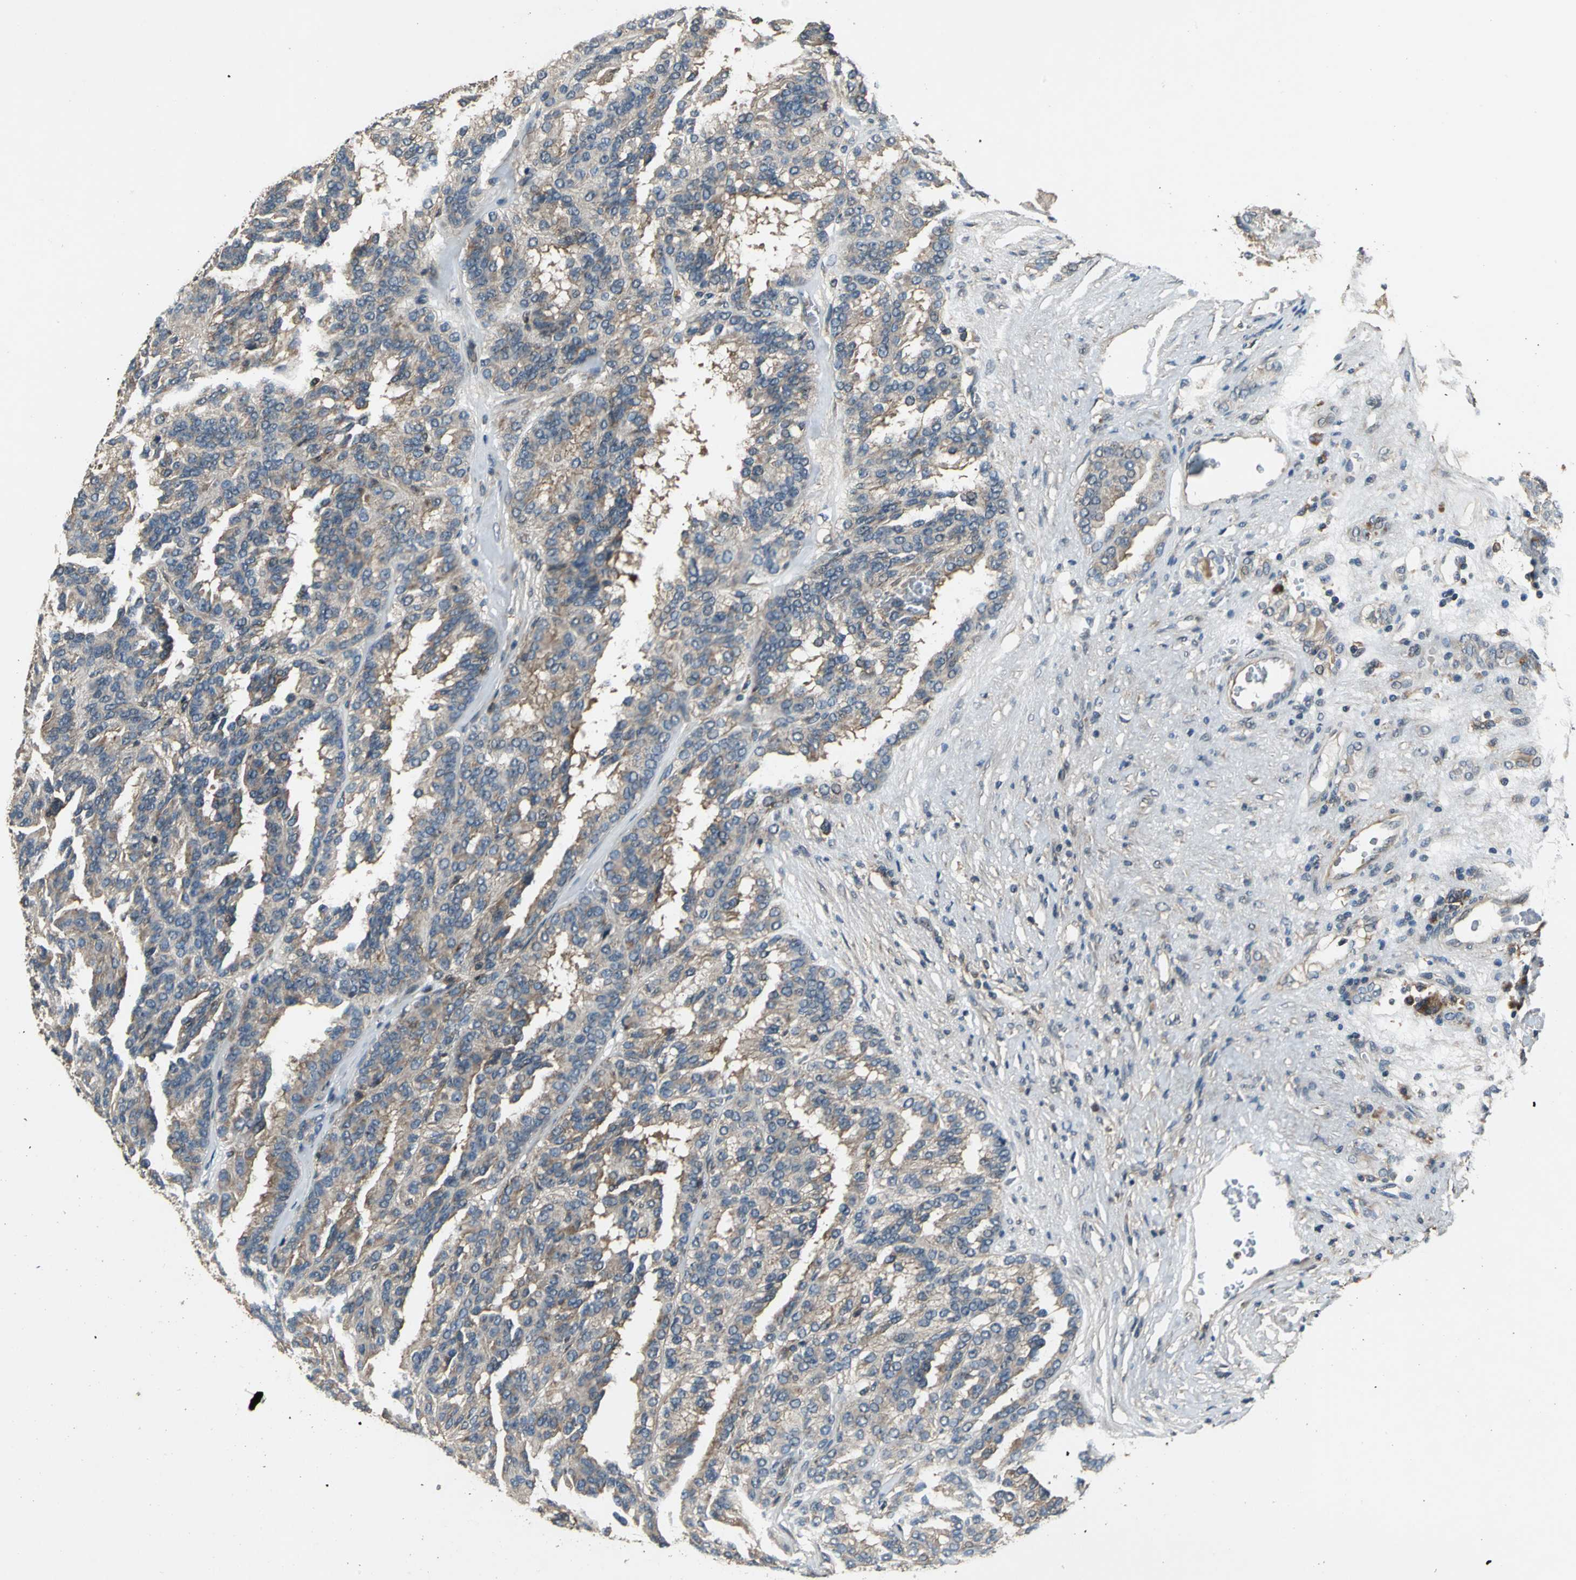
{"staining": {"intensity": "moderate", "quantity": ">75%", "location": "cytoplasmic/membranous"}, "tissue": "renal cancer", "cell_type": "Tumor cells", "image_type": "cancer", "snomed": [{"axis": "morphology", "description": "Adenocarcinoma, NOS"}, {"axis": "topography", "description": "Kidney"}], "caption": "IHC image of neoplastic tissue: human renal cancer stained using immunohistochemistry (IHC) demonstrates medium levels of moderate protein expression localized specifically in the cytoplasmic/membranous of tumor cells, appearing as a cytoplasmic/membranous brown color.", "gene": "EIF2B2", "patient": {"sex": "male", "age": 46}}